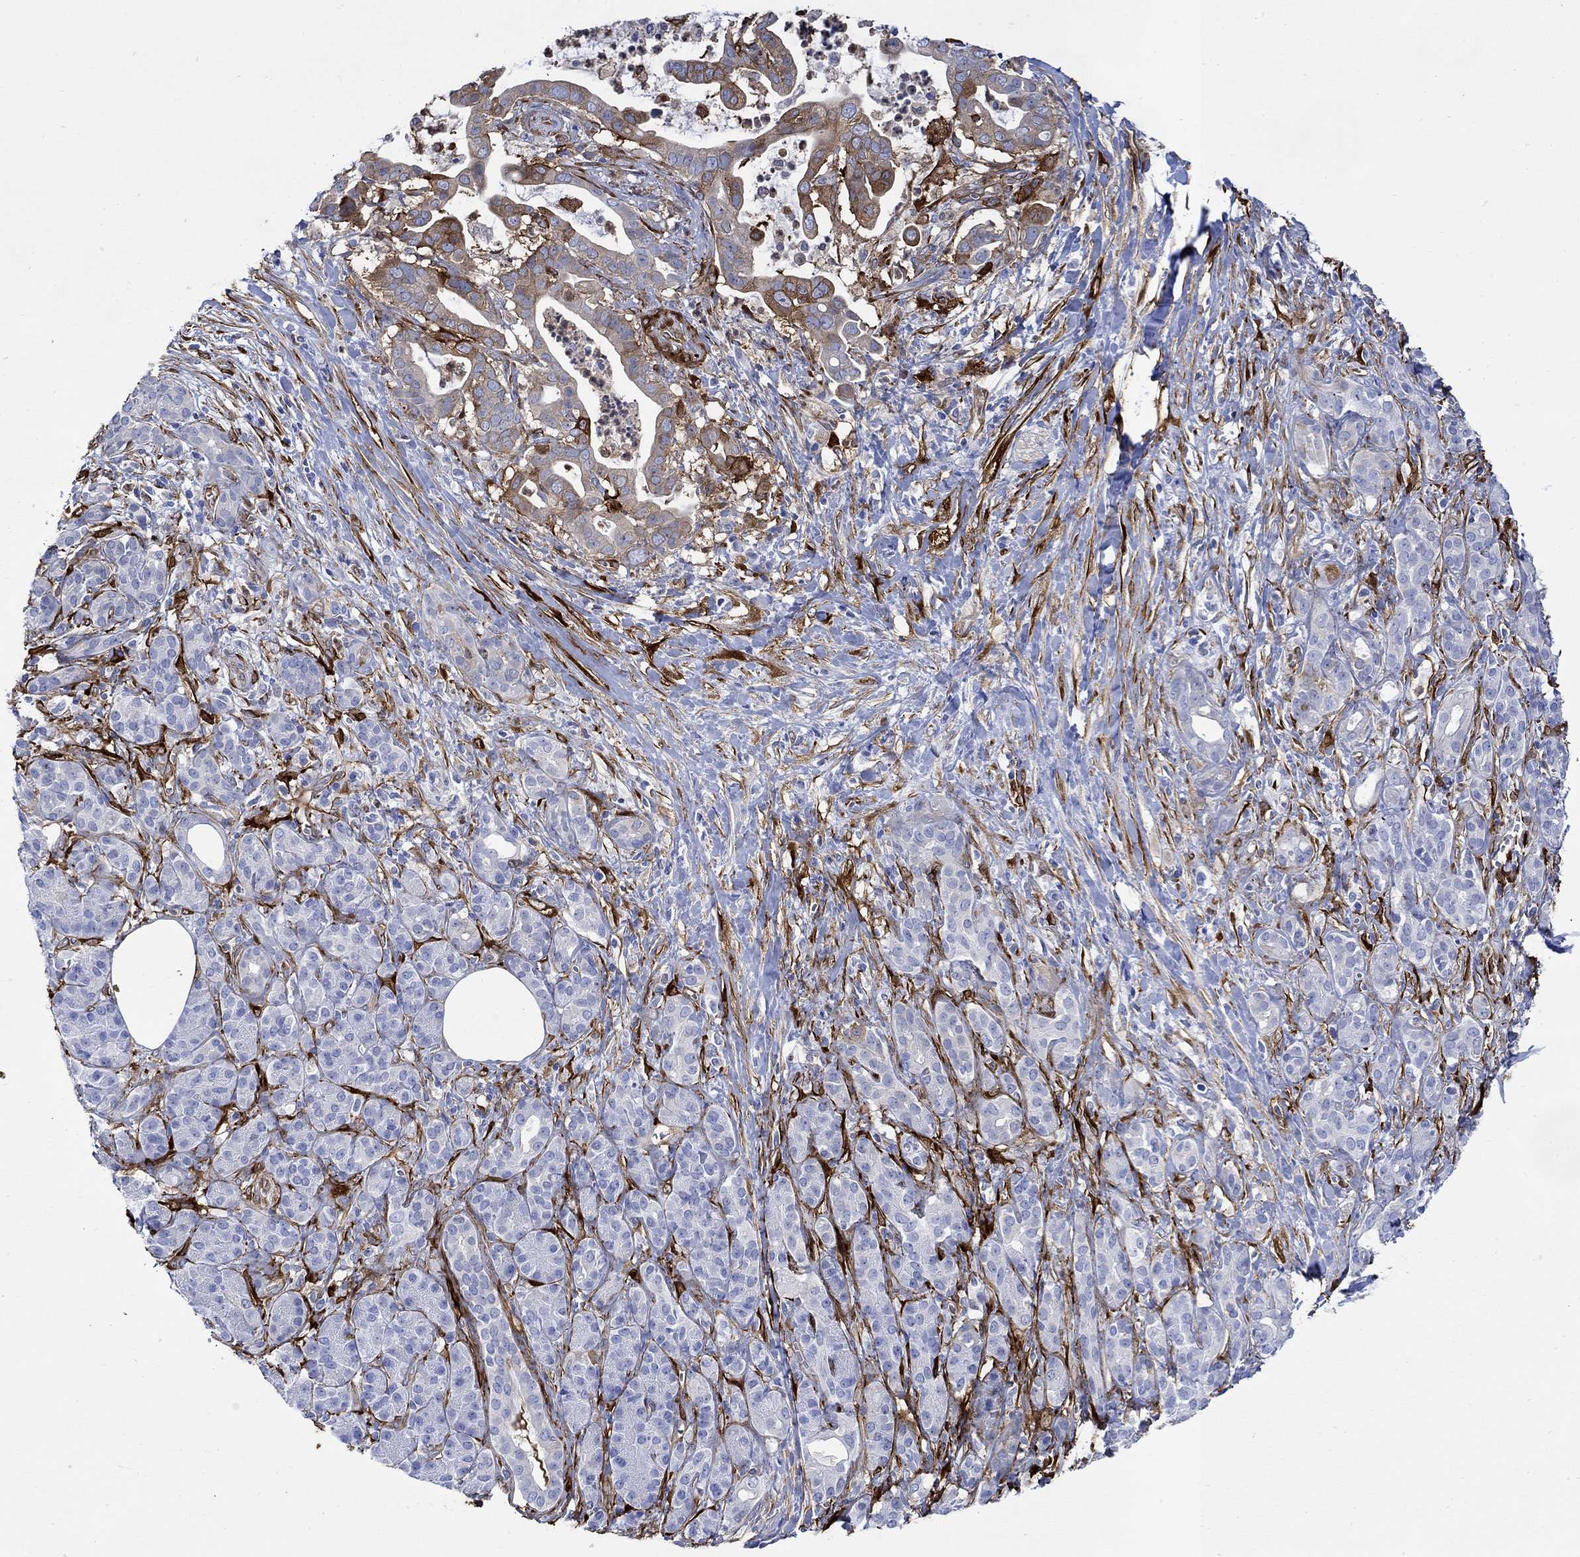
{"staining": {"intensity": "moderate", "quantity": "25%-75%", "location": "cytoplasmic/membranous"}, "tissue": "pancreatic cancer", "cell_type": "Tumor cells", "image_type": "cancer", "snomed": [{"axis": "morphology", "description": "Adenocarcinoma, NOS"}, {"axis": "topography", "description": "Pancreas"}], "caption": "IHC (DAB (3,3'-diaminobenzidine)) staining of human pancreatic cancer (adenocarcinoma) shows moderate cytoplasmic/membranous protein staining in approximately 25%-75% of tumor cells.", "gene": "TGM2", "patient": {"sex": "male", "age": 61}}